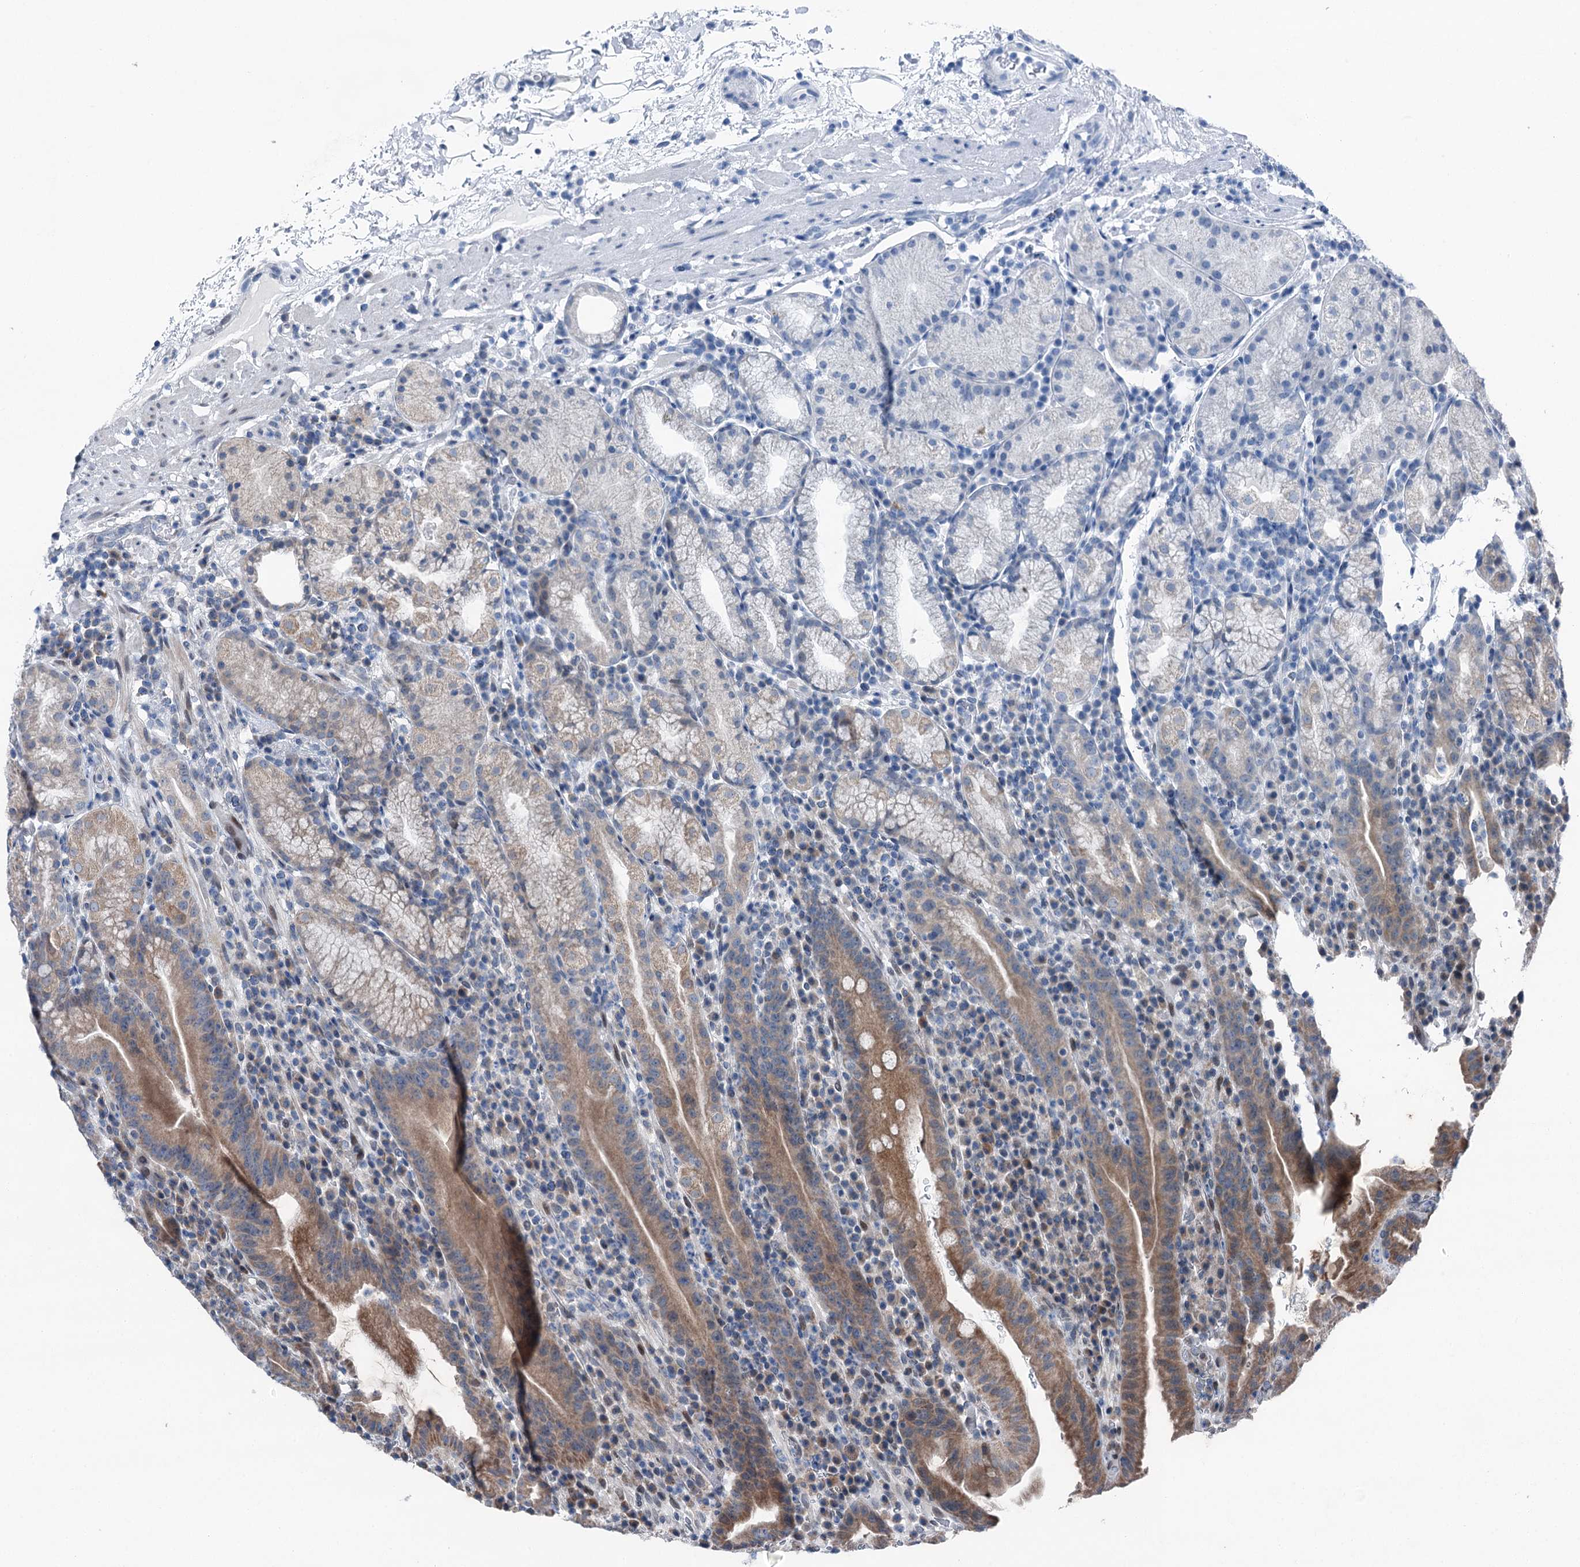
{"staining": {"intensity": "moderate", "quantity": "25%-75%", "location": "cytoplasmic/membranous"}, "tissue": "stomach", "cell_type": "Glandular cells", "image_type": "normal", "snomed": [{"axis": "morphology", "description": "Normal tissue, NOS"}, {"axis": "morphology", "description": "Inflammation, NOS"}, {"axis": "topography", "description": "Stomach"}], "caption": "This micrograph demonstrates immunohistochemistry (IHC) staining of unremarkable stomach, with medium moderate cytoplasmic/membranous staining in about 25%-75% of glandular cells.", "gene": "MRPL14", "patient": {"sex": "male", "age": 79}}